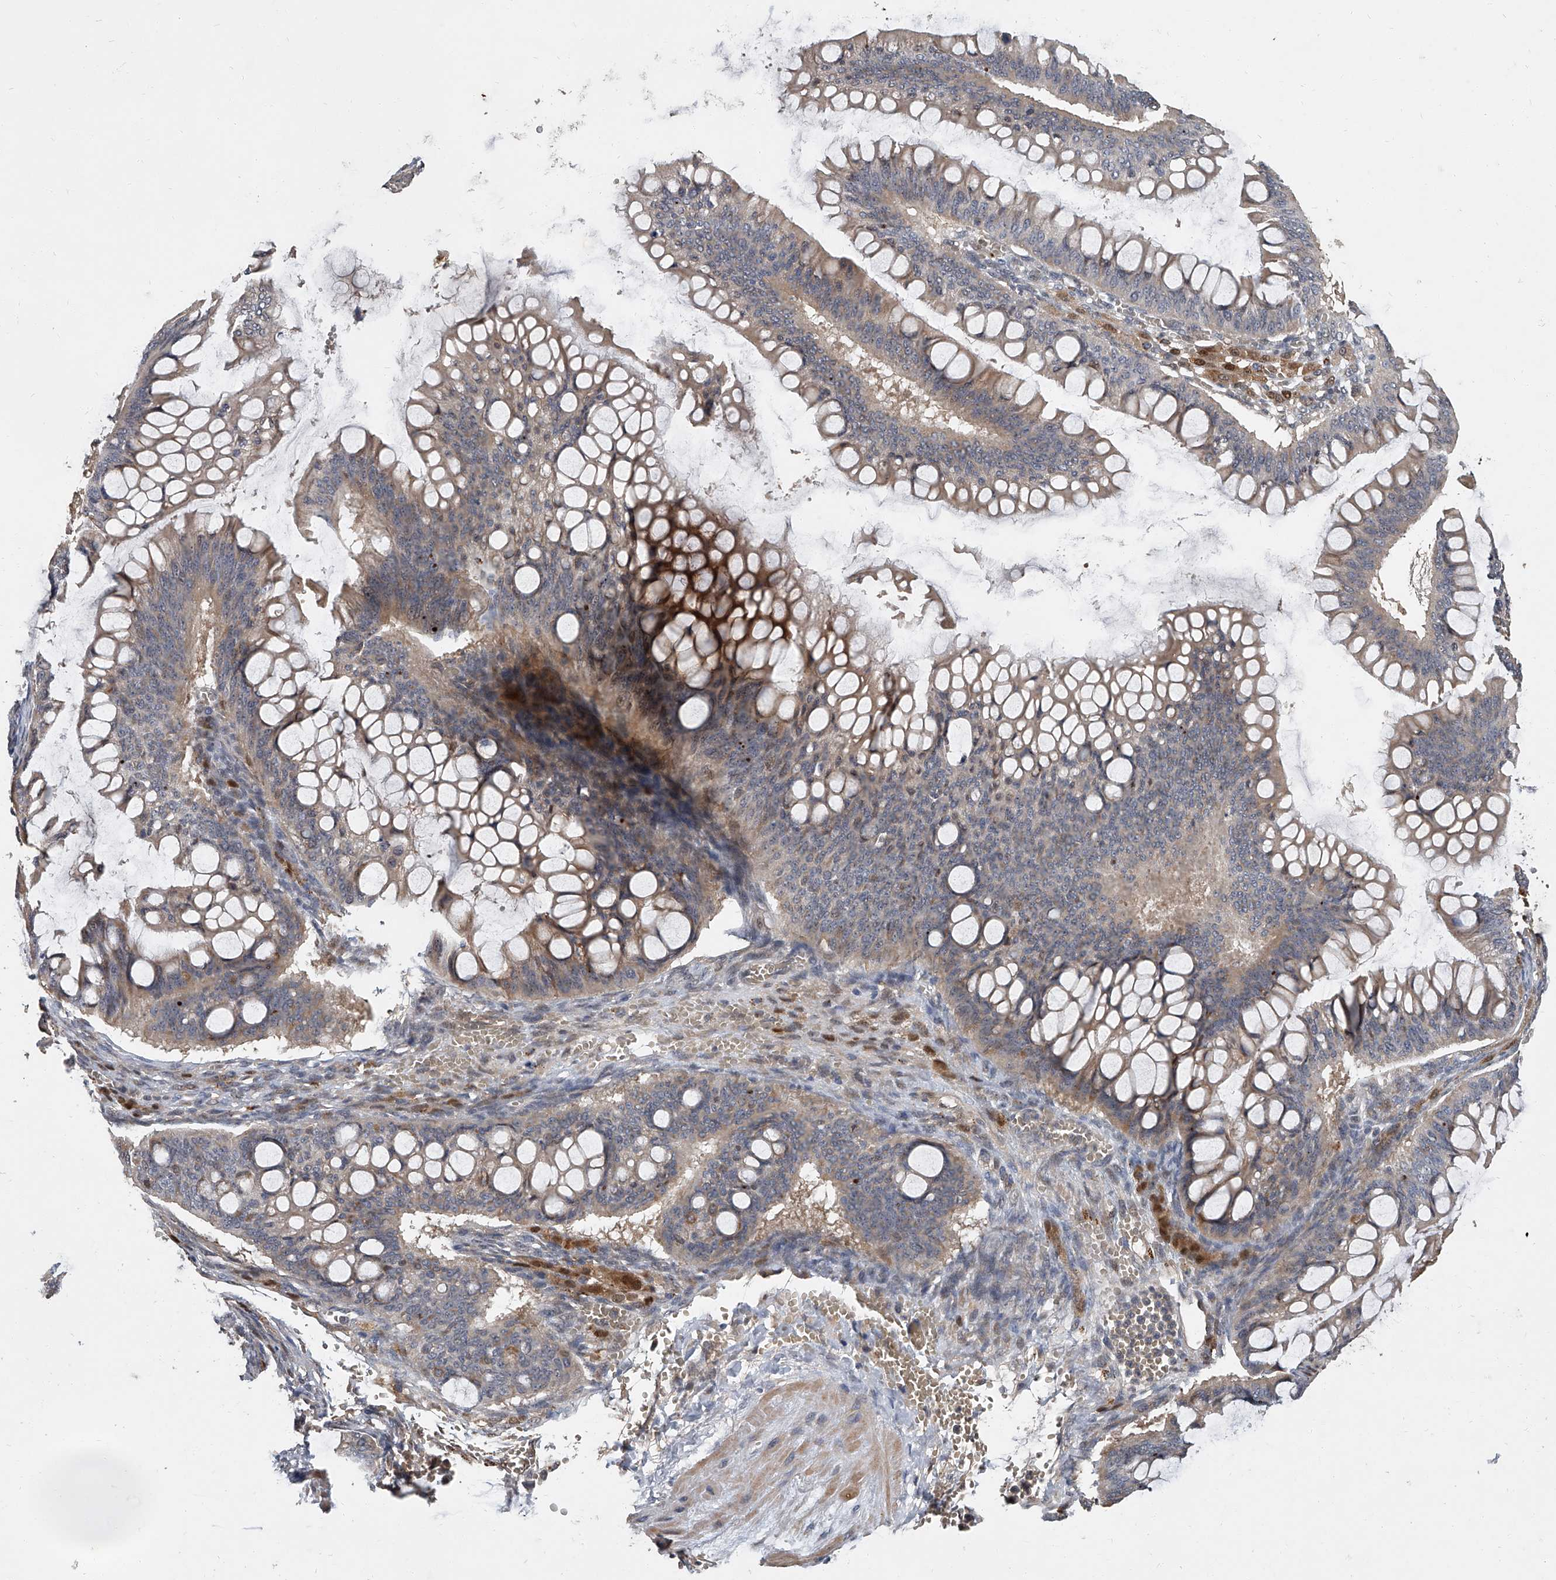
{"staining": {"intensity": "weak", "quantity": "25%-75%", "location": "cytoplasmic/membranous"}, "tissue": "ovarian cancer", "cell_type": "Tumor cells", "image_type": "cancer", "snomed": [{"axis": "morphology", "description": "Cystadenocarcinoma, mucinous, NOS"}, {"axis": "topography", "description": "Ovary"}], "caption": "Tumor cells demonstrate low levels of weak cytoplasmic/membranous staining in approximately 25%-75% of cells in ovarian mucinous cystadenocarcinoma. The staining was performed using DAB to visualize the protein expression in brown, while the nuclei were stained in blue with hematoxylin (Magnification: 20x).", "gene": "JAG2", "patient": {"sex": "female", "age": 73}}